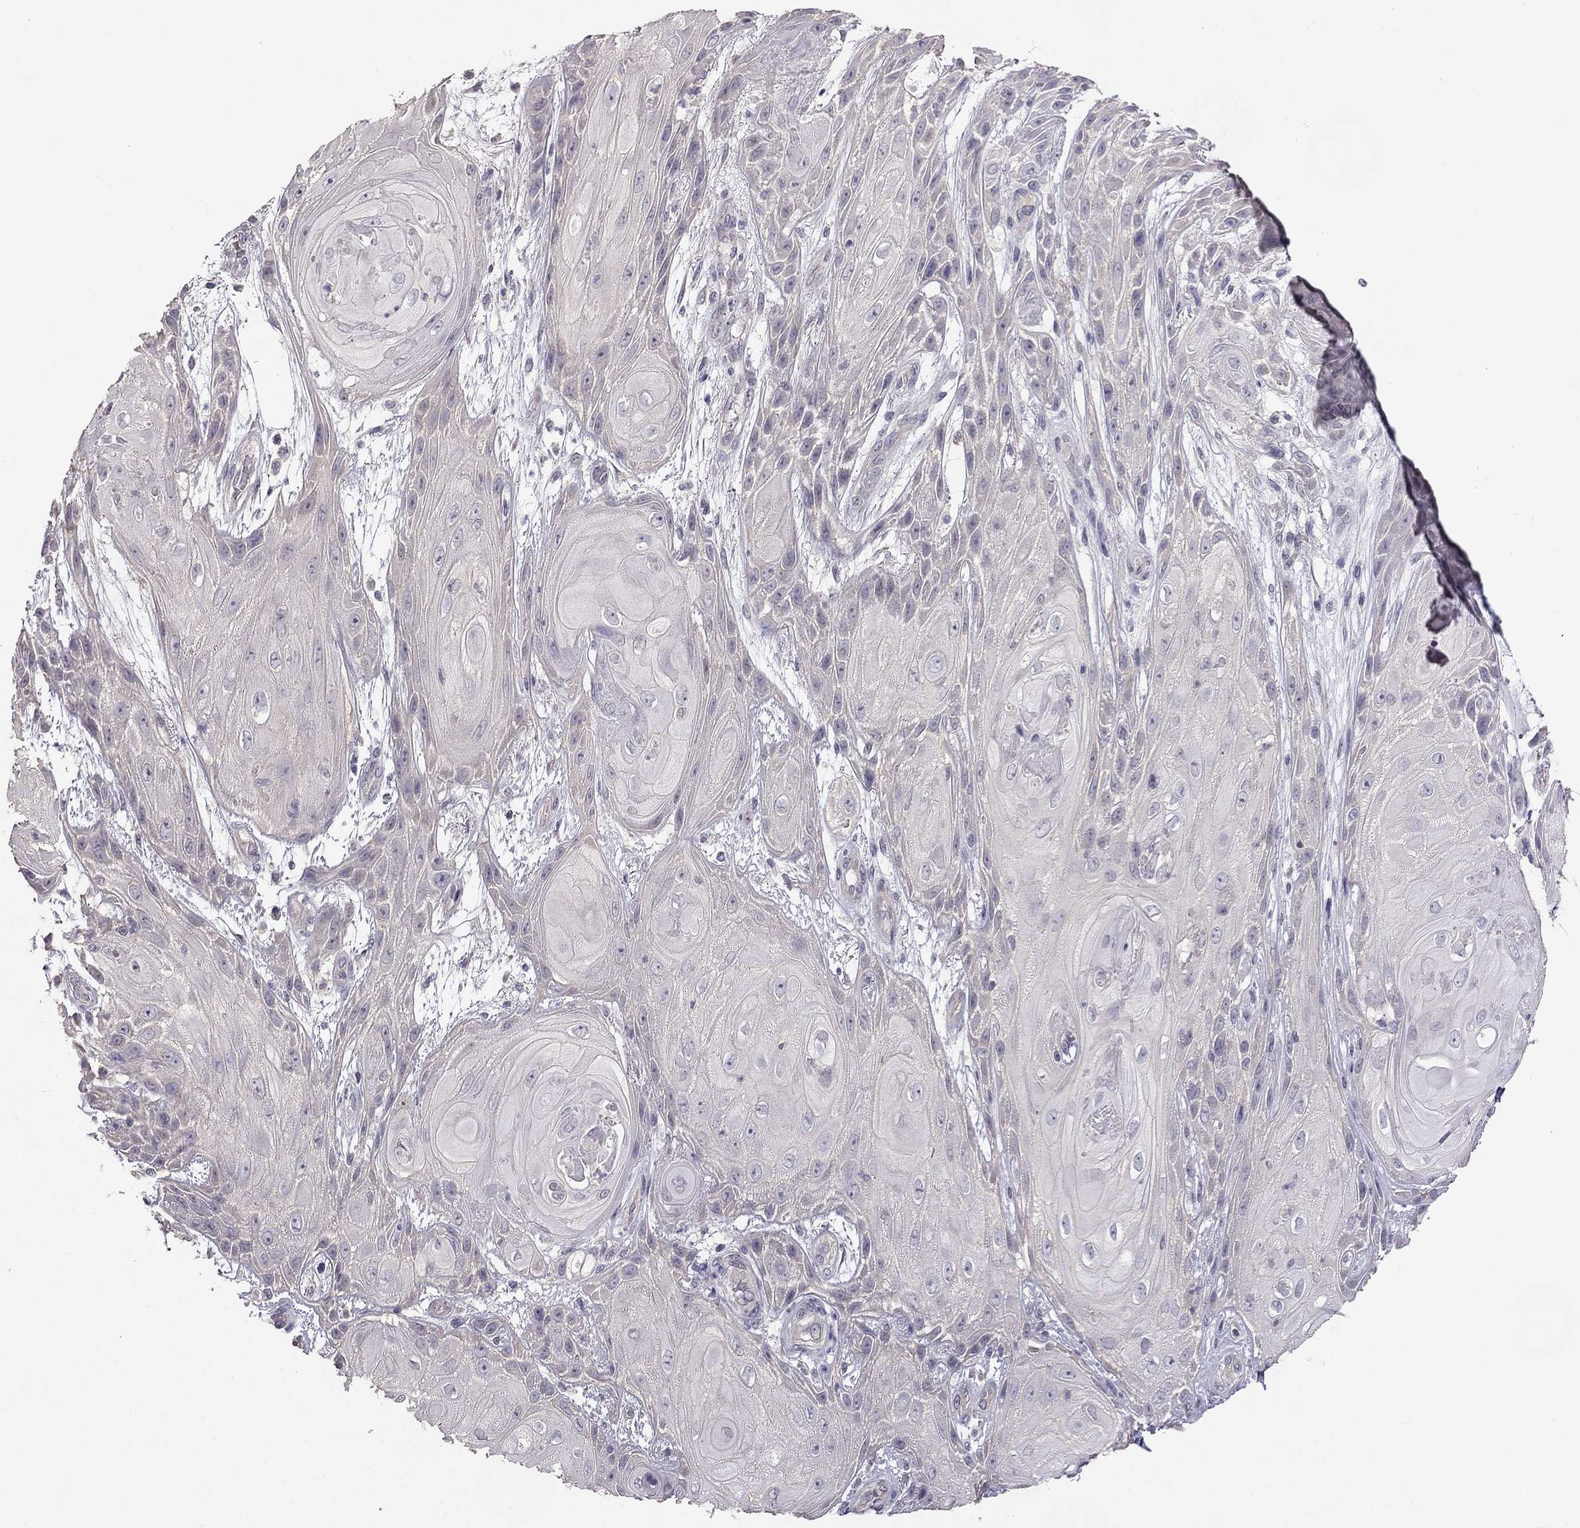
{"staining": {"intensity": "negative", "quantity": "none", "location": "none"}, "tissue": "skin cancer", "cell_type": "Tumor cells", "image_type": "cancer", "snomed": [{"axis": "morphology", "description": "Squamous cell carcinoma, NOS"}, {"axis": "topography", "description": "Skin"}], "caption": "Protein analysis of squamous cell carcinoma (skin) shows no significant staining in tumor cells. (IHC, brightfield microscopy, high magnification).", "gene": "HSFX1", "patient": {"sex": "male", "age": 62}}